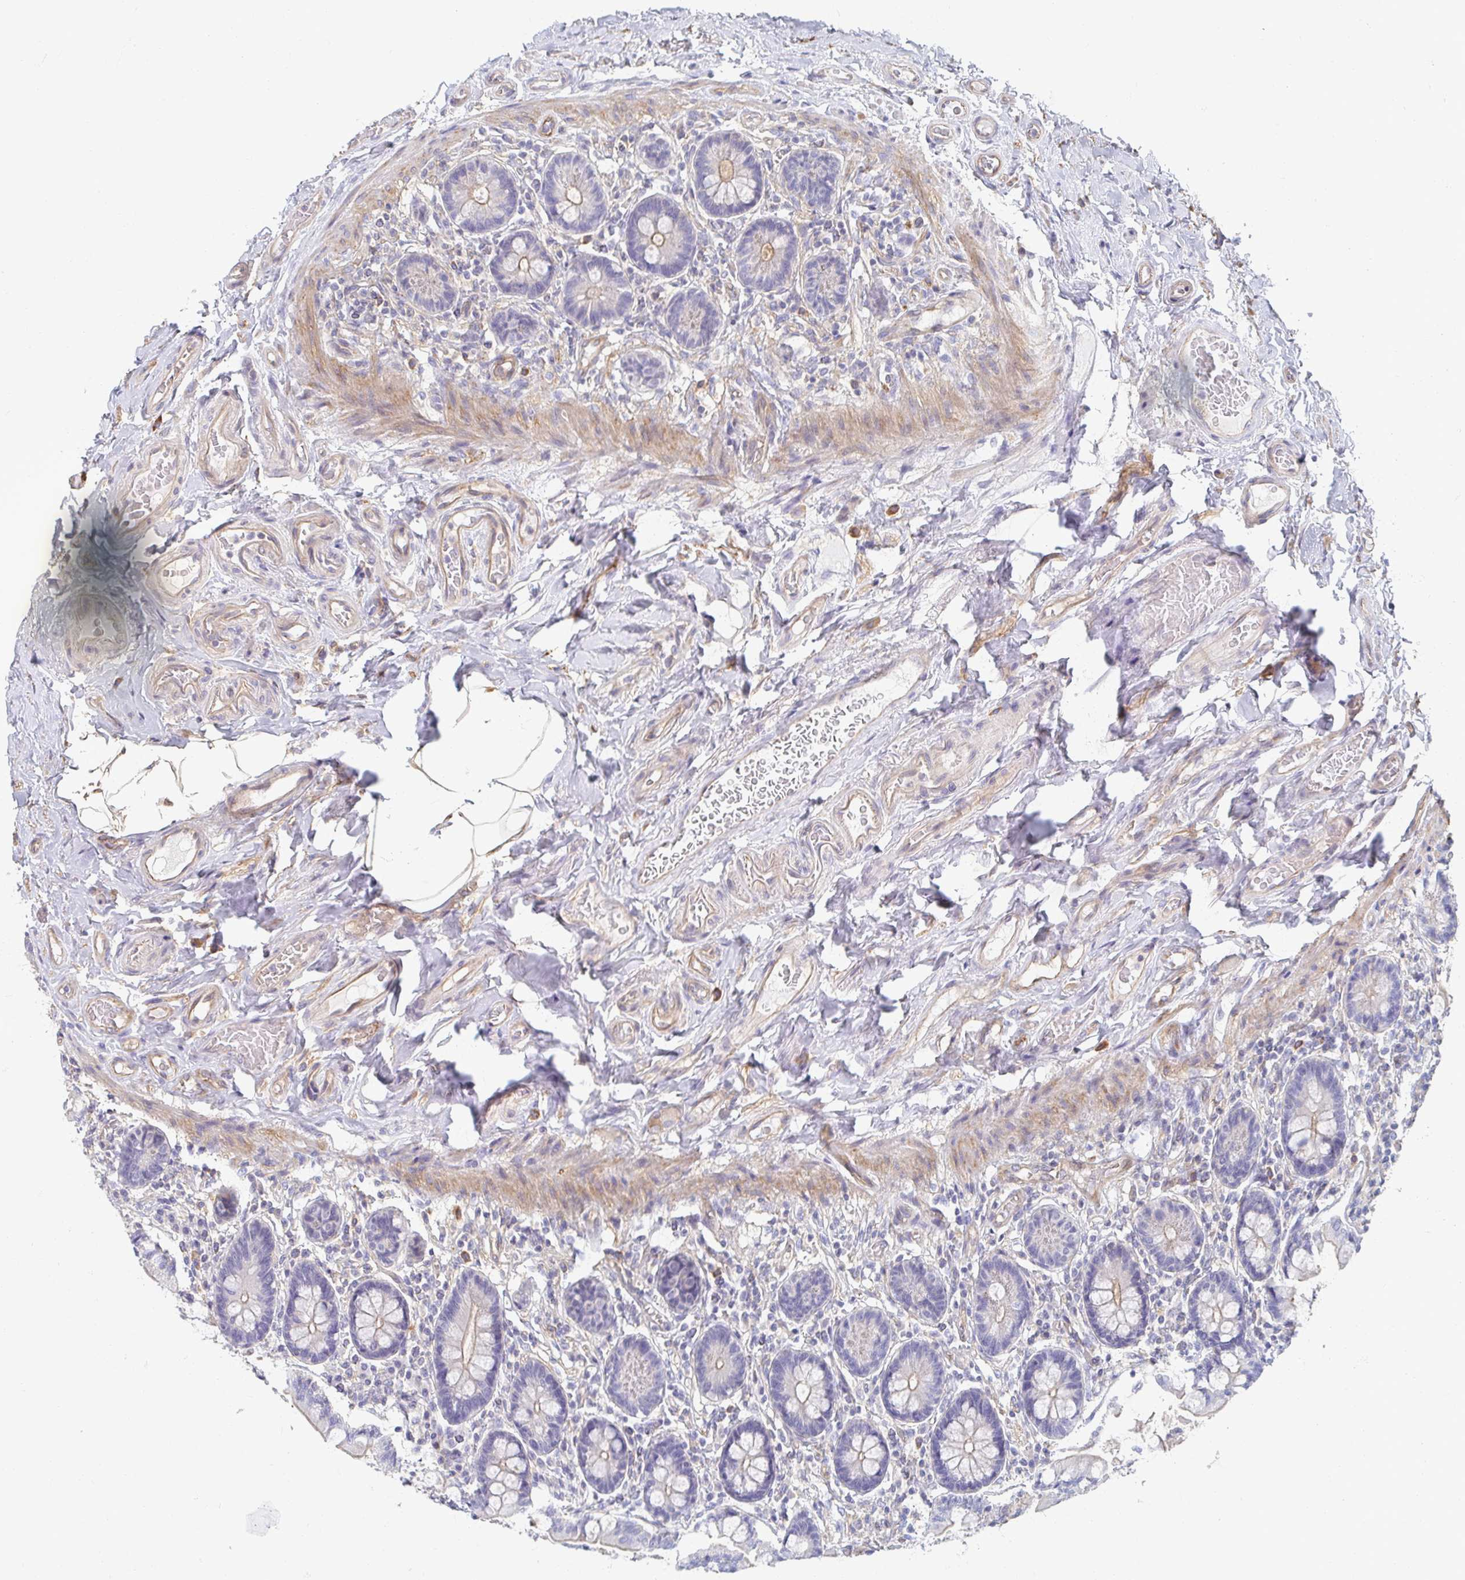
{"staining": {"intensity": "weak", "quantity": "25%-75%", "location": "cytoplasmic/membranous"}, "tissue": "small intestine", "cell_type": "Glandular cells", "image_type": "normal", "snomed": [{"axis": "morphology", "description": "Normal tissue, NOS"}, {"axis": "topography", "description": "Small intestine"}], "caption": "Immunohistochemistry (IHC) staining of benign small intestine, which demonstrates low levels of weak cytoplasmic/membranous expression in about 25%-75% of glandular cells indicating weak cytoplasmic/membranous protein expression. The staining was performed using DAB (brown) for protein detection and nuclei were counterstained in hematoxylin (blue).", "gene": "MYLK2", "patient": {"sex": "female", "age": 64}}